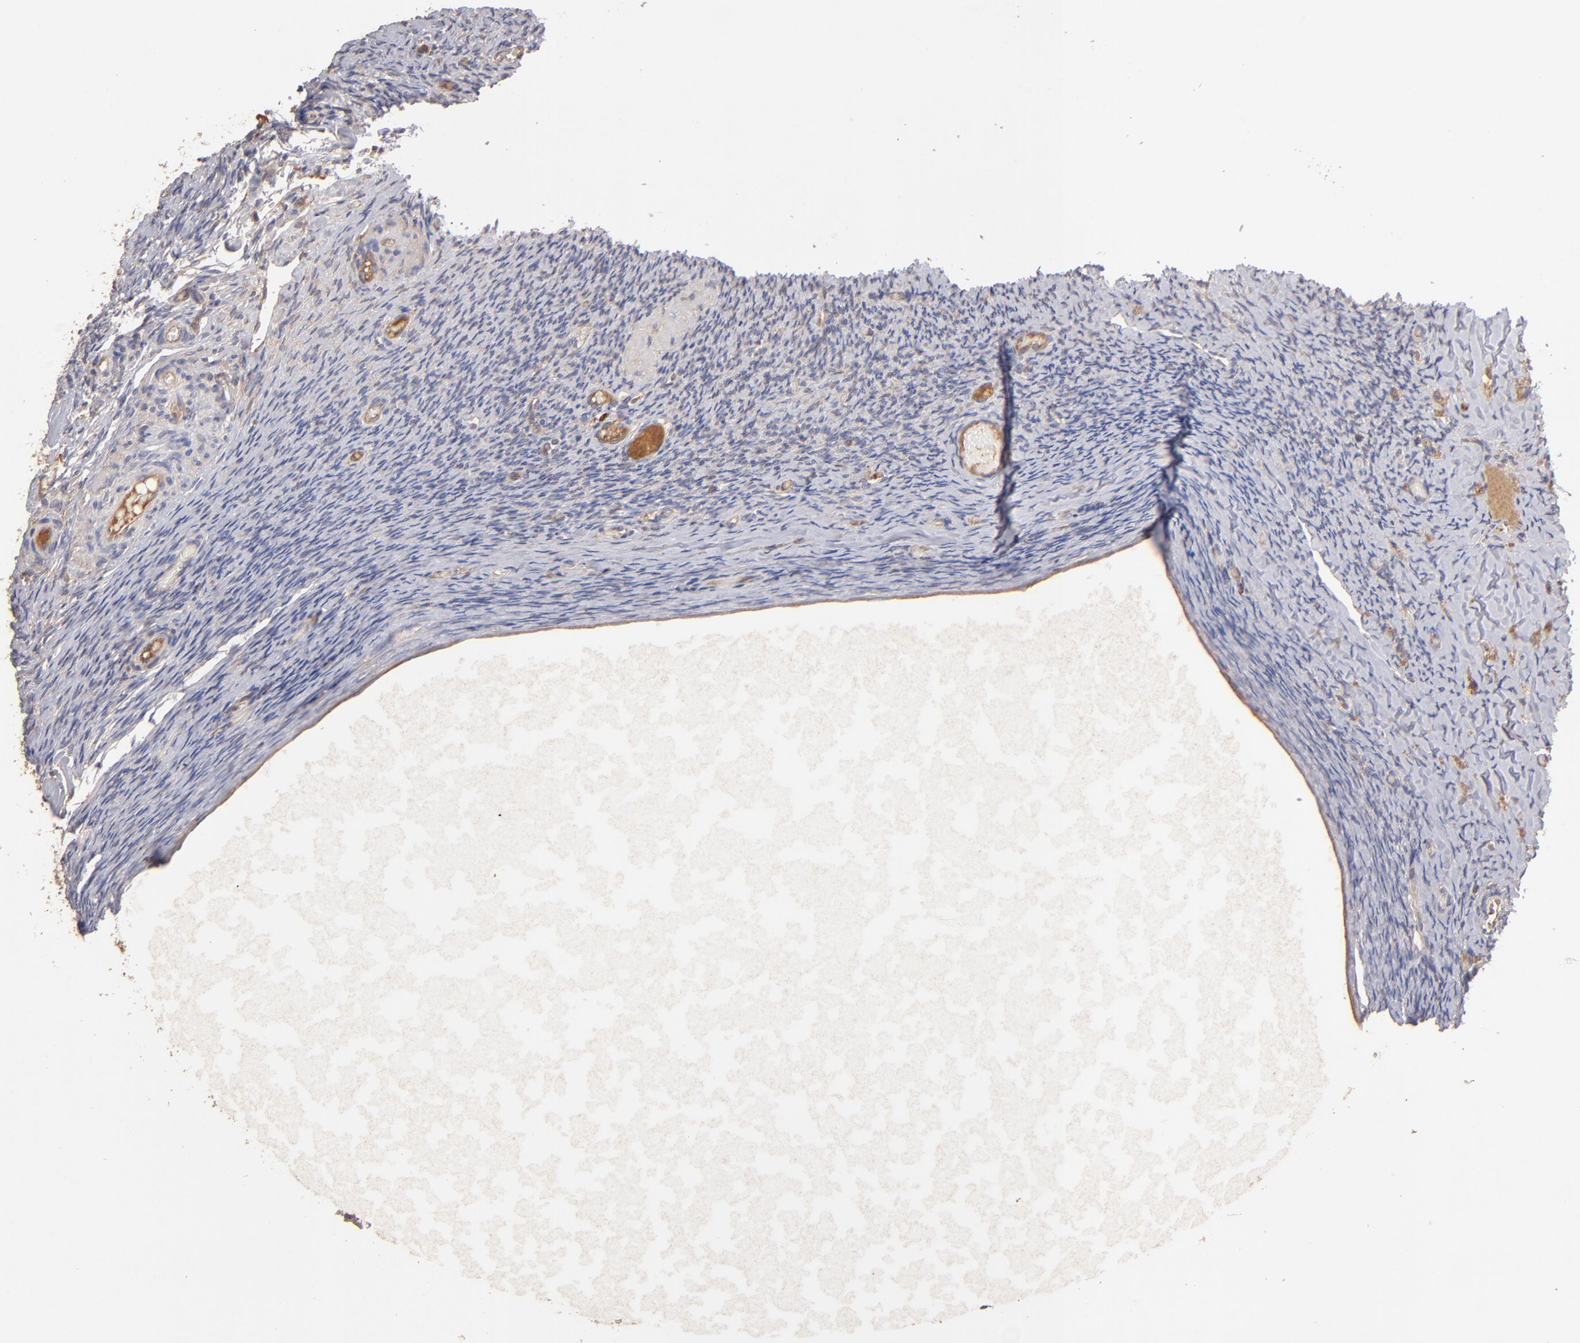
{"staining": {"intensity": "moderate", "quantity": ">75%", "location": "cytoplasmic/membranous"}, "tissue": "ovary", "cell_type": "Follicle cells", "image_type": "normal", "snomed": [{"axis": "morphology", "description": "Normal tissue, NOS"}, {"axis": "topography", "description": "Ovary"}], "caption": "Immunohistochemistry (IHC) of unremarkable human ovary shows medium levels of moderate cytoplasmic/membranous expression in approximately >75% of follicle cells.", "gene": "NFKBIE", "patient": {"sex": "female", "age": 60}}